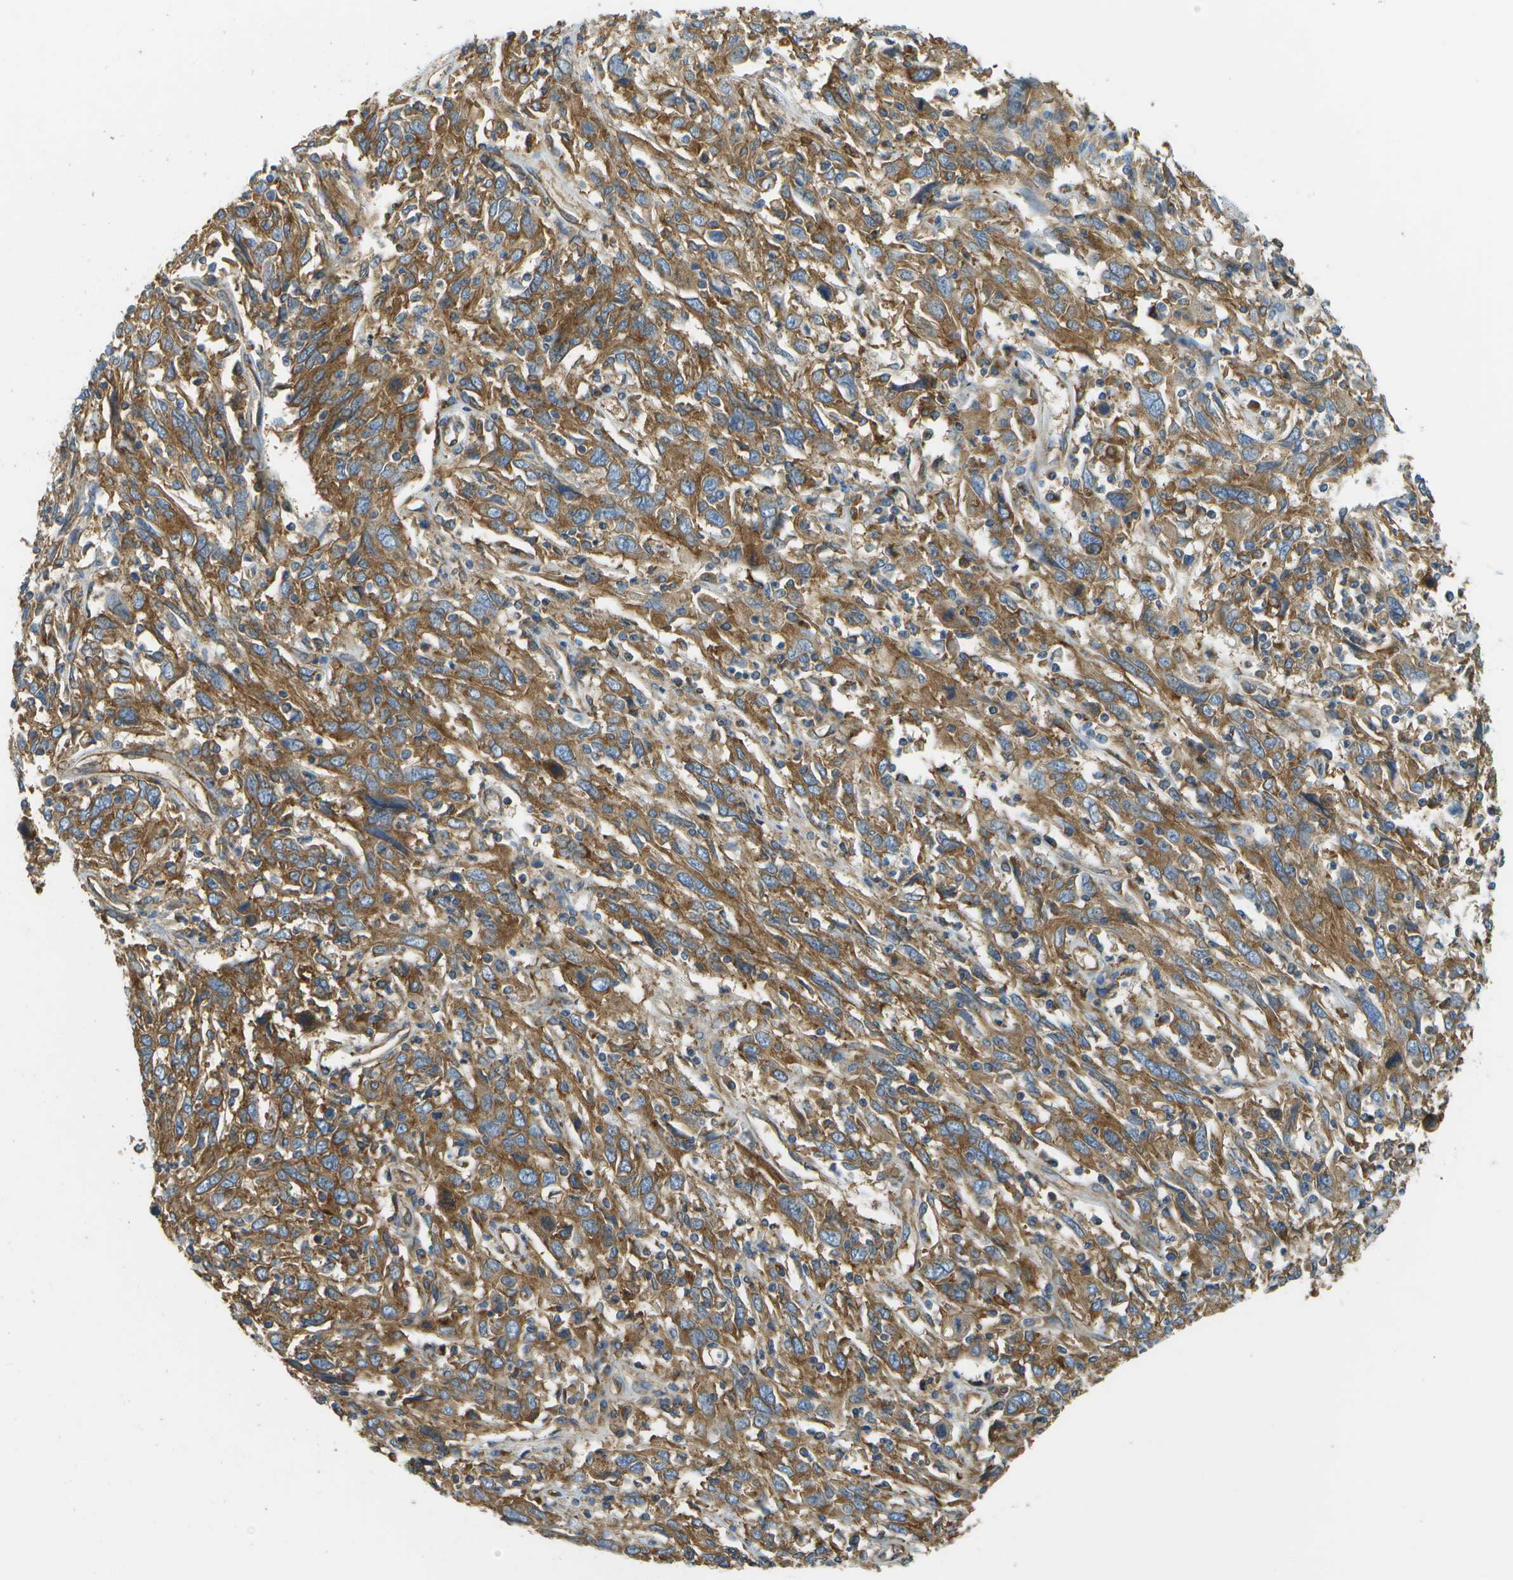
{"staining": {"intensity": "strong", "quantity": ">75%", "location": "cytoplasmic/membranous"}, "tissue": "cervical cancer", "cell_type": "Tumor cells", "image_type": "cancer", "snomed": [{"axis": "morphology", "description": "Squamous cell carcinoma, NOS"}, {"axis": "topography", "description": "Cervix"}], "caption": "Tumor cells exhibit high levels of strong cytoplasmic/membranous staining in approximately >75% of cells in human cervical cancer (squamous cell carcinoma).", "gene": "CLTC", "patient": {"sex": "female", "age": 46}}